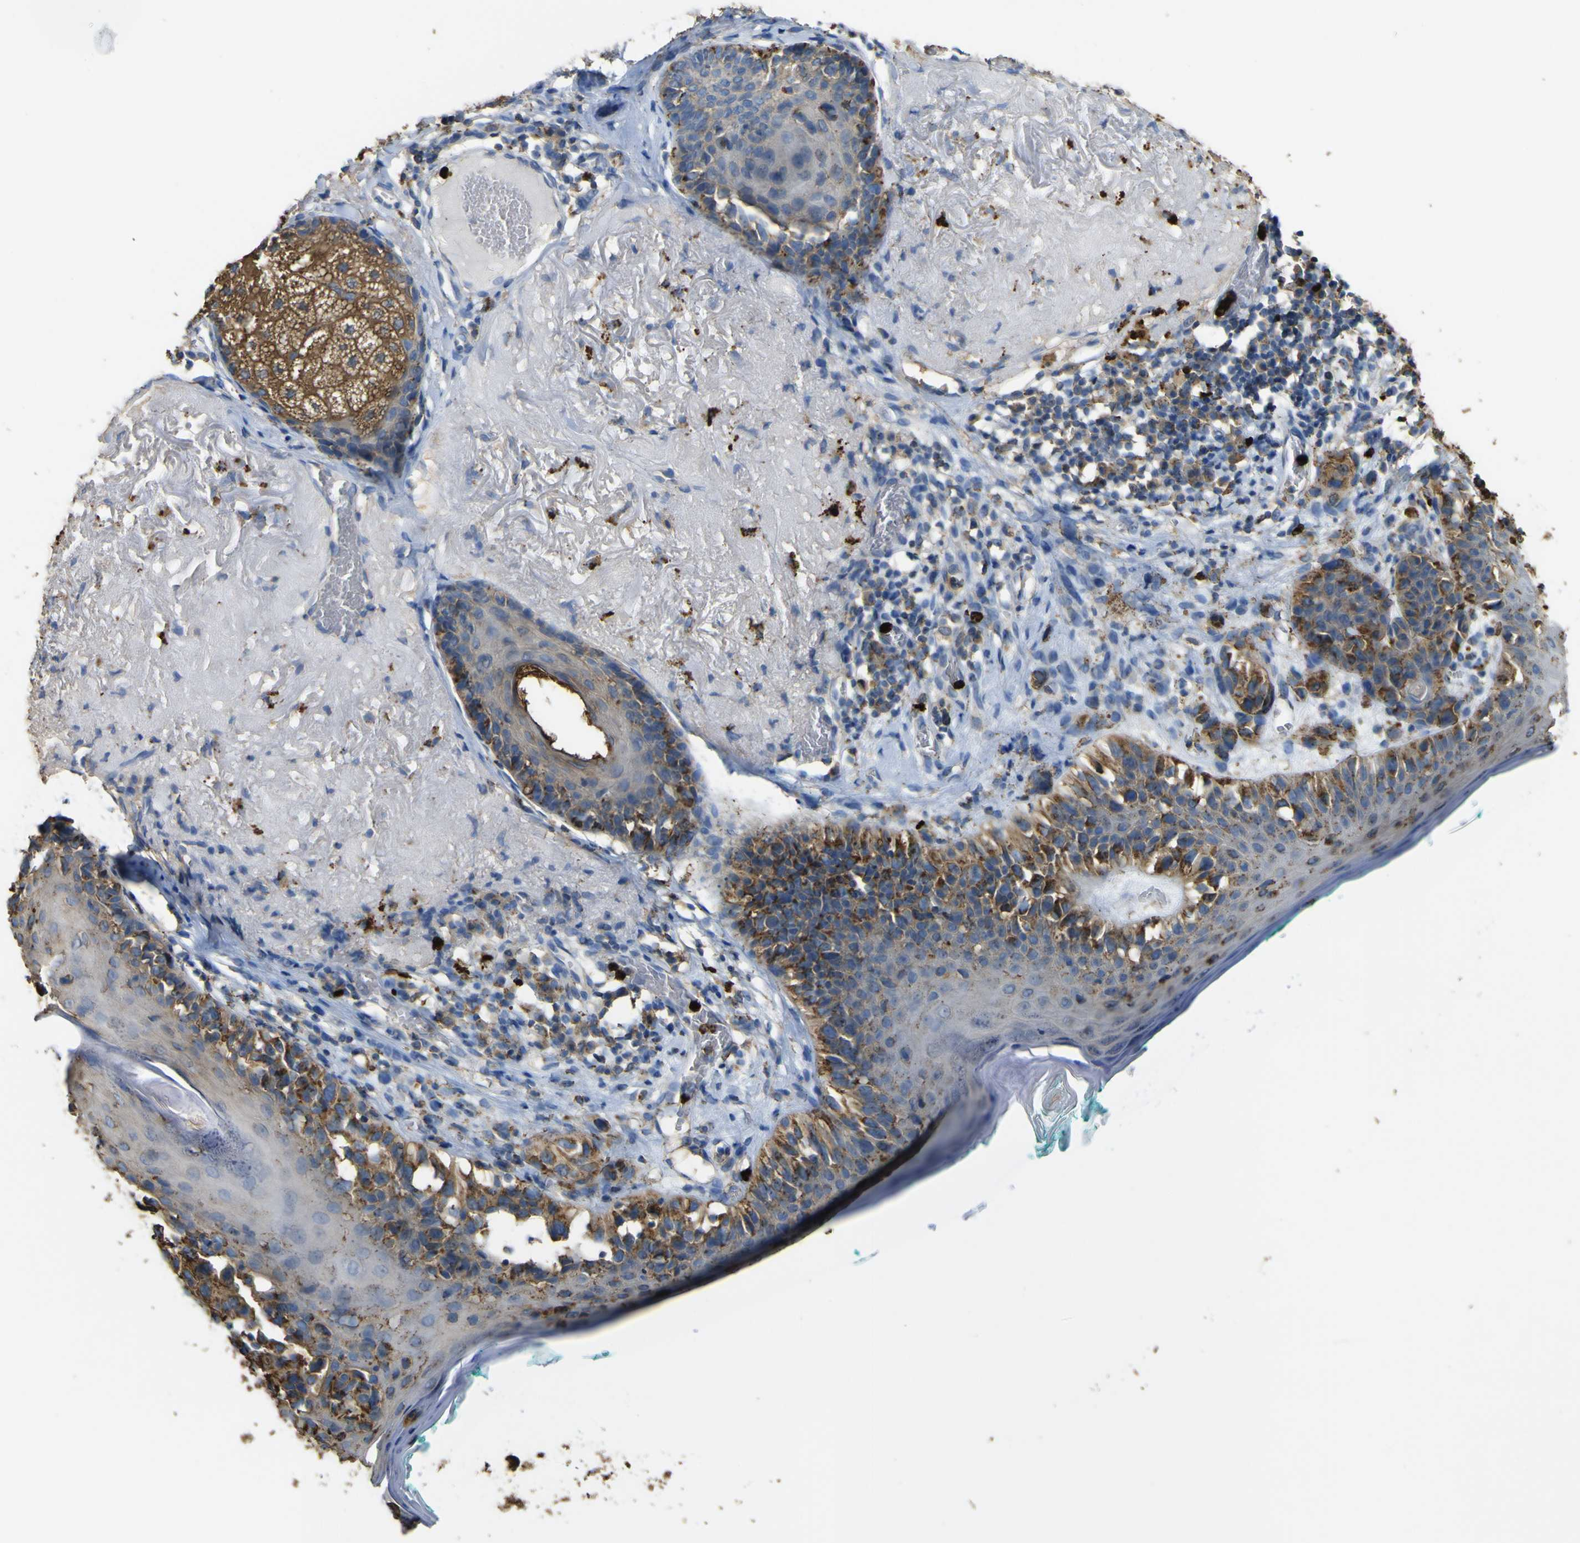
{"staining": {"intensity": "strong", "quantity": "25%-75%", "location": "cytoplasmic/membranous"}, "tissue": "melanoma", "cell_type": "Tumor cells", "image_type": "cancer", "snomed": [{"axis": "morphology", "description": "Malignant melanoma in situ"}, {"axis": "morphology", "description": "Malignant melanoma, NOS"}, {"axis": "topography", "description": "Skin"}], "caption": "IHC (DAB (3,3'-diaminobenzidine)) staining of human malignant melanoma in situ displays strong cytoplasmic/membranous protein positivity in about 25%-75% of tumor cells.", "gene": "ACSL3", "patient": {"sex": "female", "age": 88}}